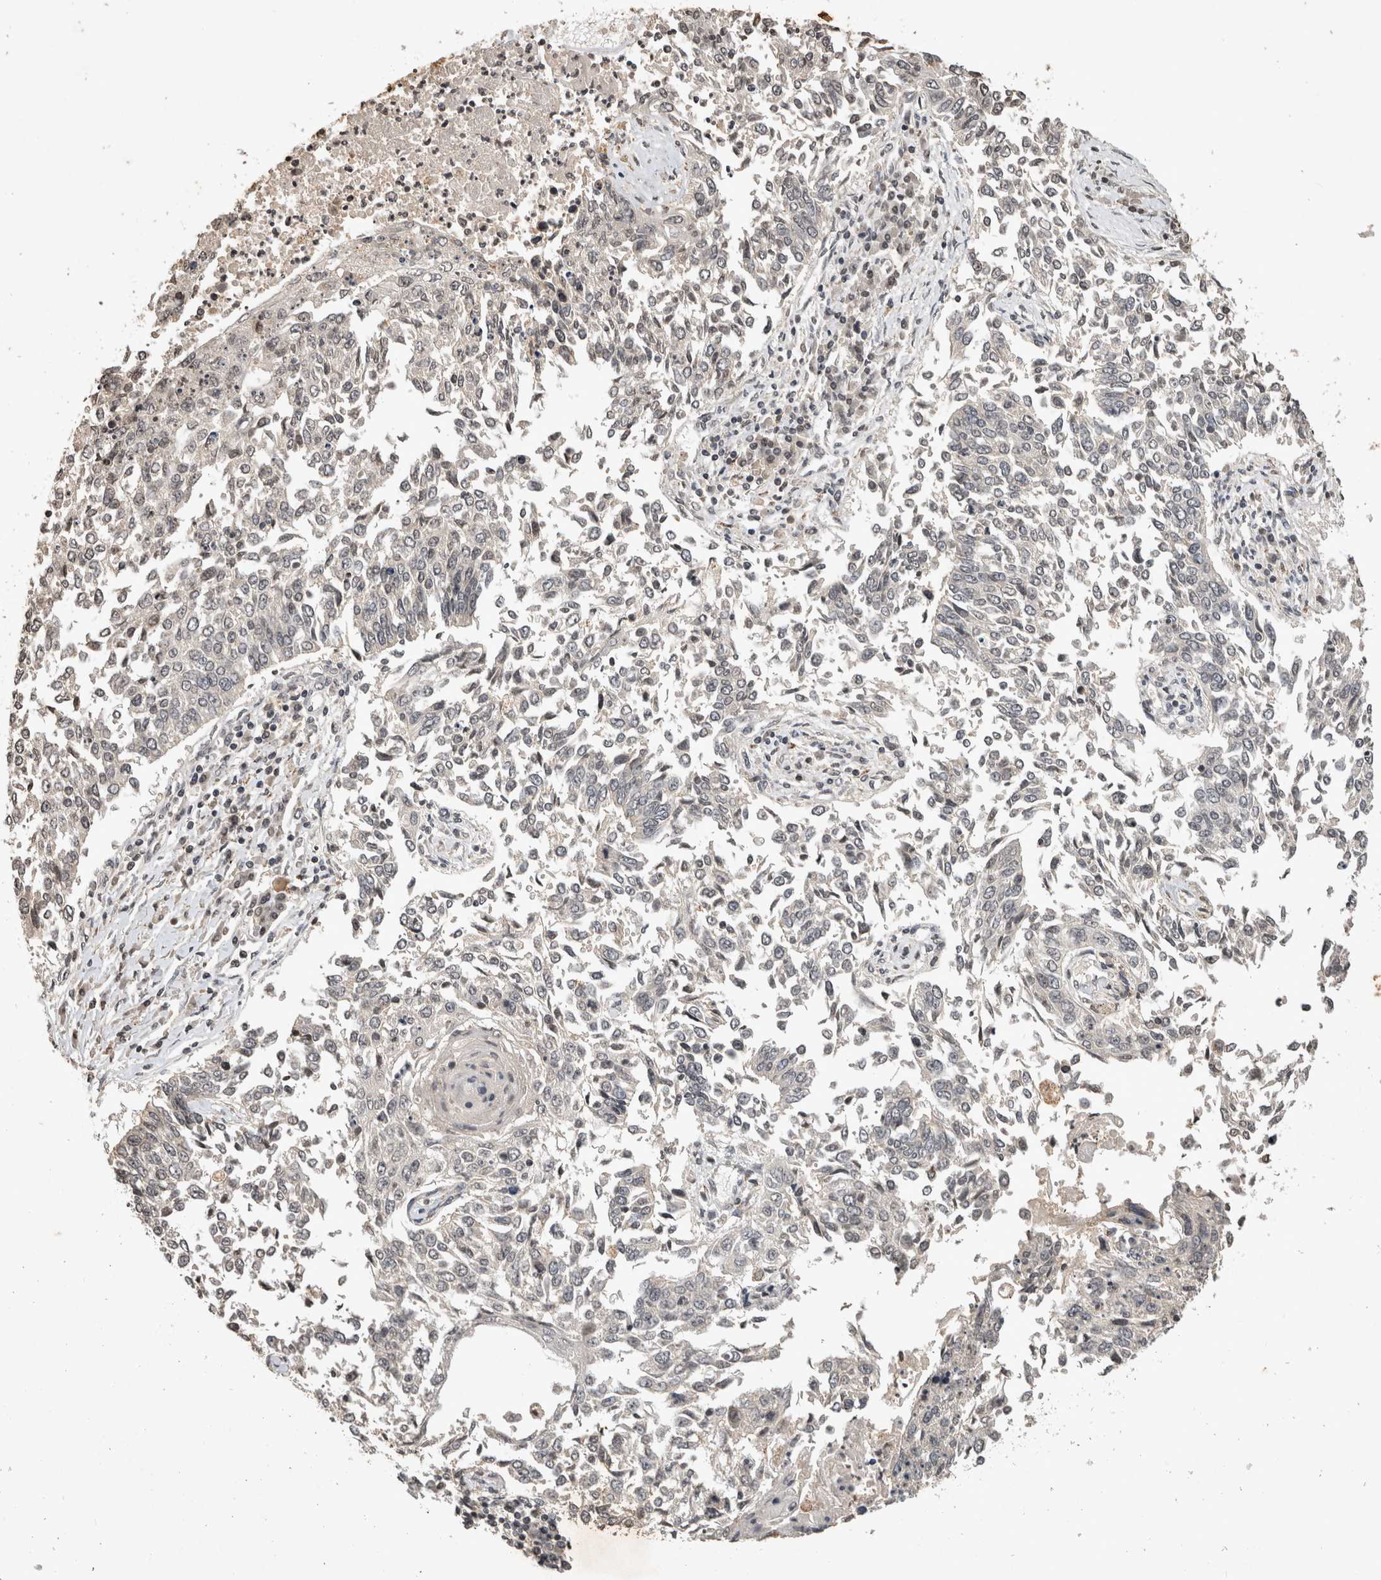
{"staining": {"intensity": "negative", "quantity": "none", "location": "none"}, "tissue": "lung cancer", "cell_type": "Tumor cells", "image_type": "cancer", "snomed": [{"axis": "morphology", "description": "Normal tissue, NOS"}, {"axis": "morphology", "description": "Squamous cell carcinoma, NOS"}, {"axis": "topography", "description": "Cartilage tissue"}, {"axis": "topography", "description": "Bronchus"}, {"axis": "topography", "description": "Lung"}, {"axis": "topography", "description": "Peripheral nerve tissue"}], "caption": "DAB immunohistochemical staining of squamous cell carcinoma (lung) exhibits no significant staining in tumor cells. (DAB immunohistochemistry, high magnification).", "gene": "HRK", "patient": {"sex": "female", "age": 49}}